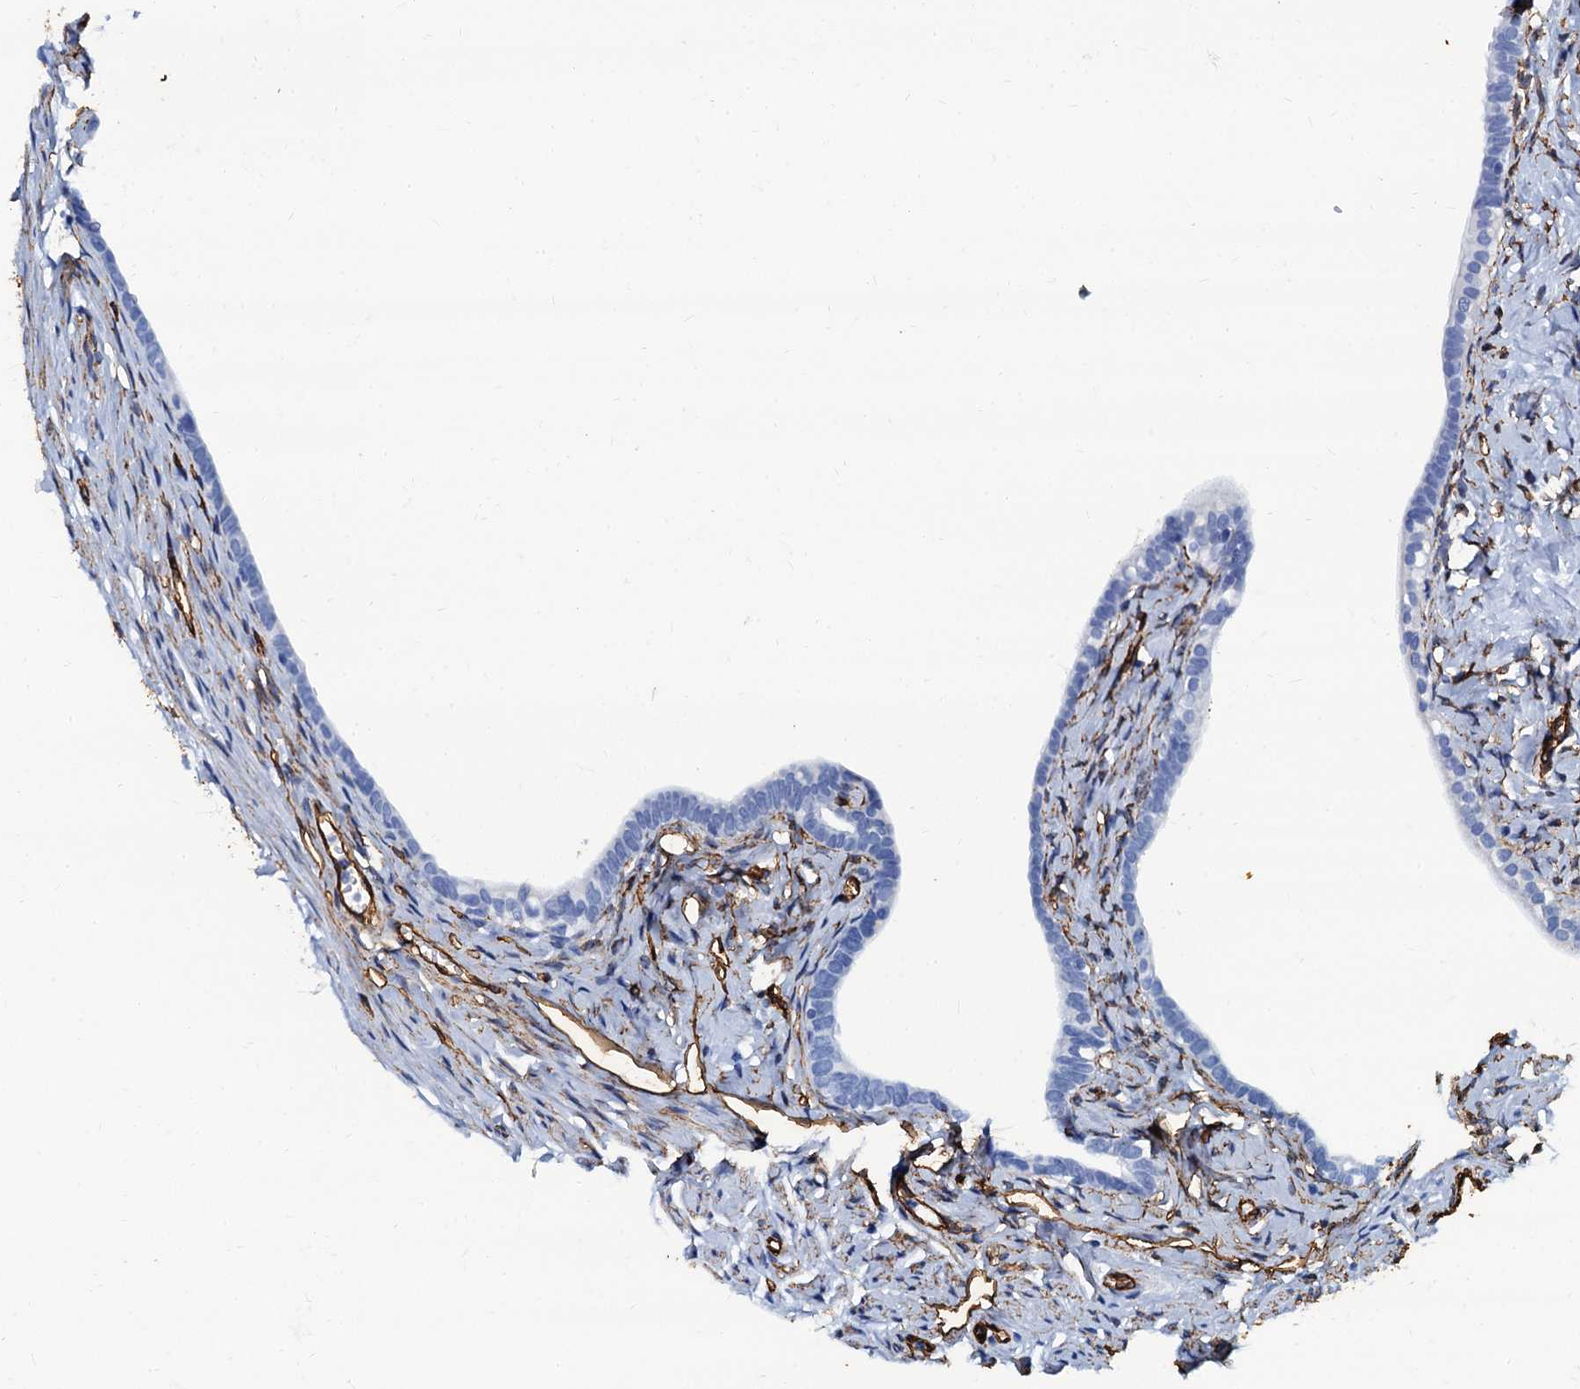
{"staining": {"intensity": "negative", "quantity": "none", "location": "none"}, "tissue": "fallopian tube", "cell_type": "Glandular cells", "image_type": "normal", "snomed": [{"axis": "morphology", "description": "Normal tissue, NOS"}, {"axis": "topography", "description": "Fallopian tube"}], "caption": "Human fallopian tube stained for a protein using immunohistochemistry displays no positivity in glandular cells.", "gene": "CAVIN2", "patient": {"sex": "female", "age": 66}}